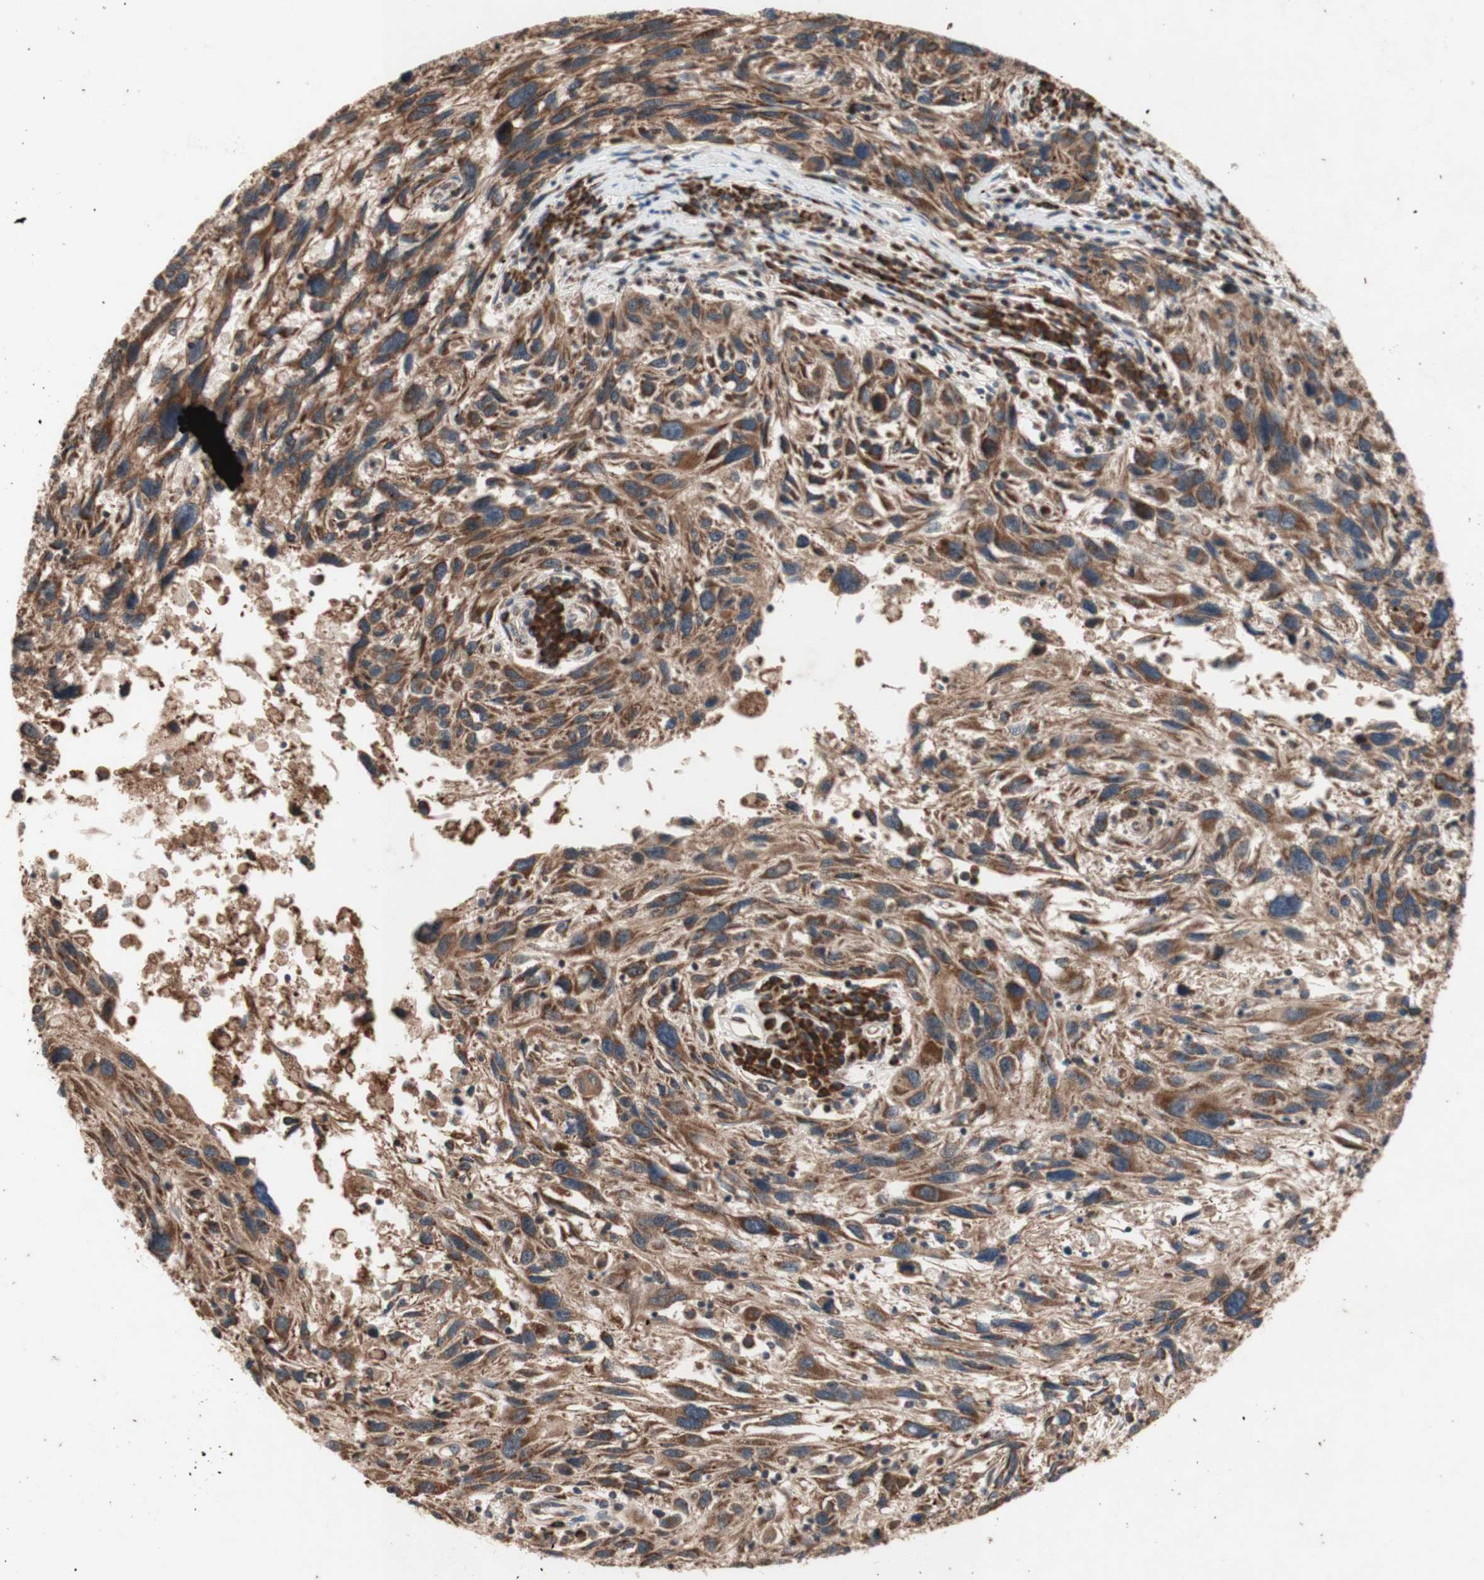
{"staining": {"intensity": "strong", "quantity": ">75%", "location": "cytoplasmic/membranous"}, "tissue": "melanoma", "cell_type": "Tumor cells", "image_type": "cancer", "snomed": [{"axis": "morphology", "description": "Malignant melanoma, NOS"}, {"axis": "topography", "description": "Skin"}], "caption": "Protein staining shows strong cytoplasmic/membranous expression in about >75% of tumor cells in melanoma.", "gene": "DDOST", "patient": {"sex": "male", "age": 53}}